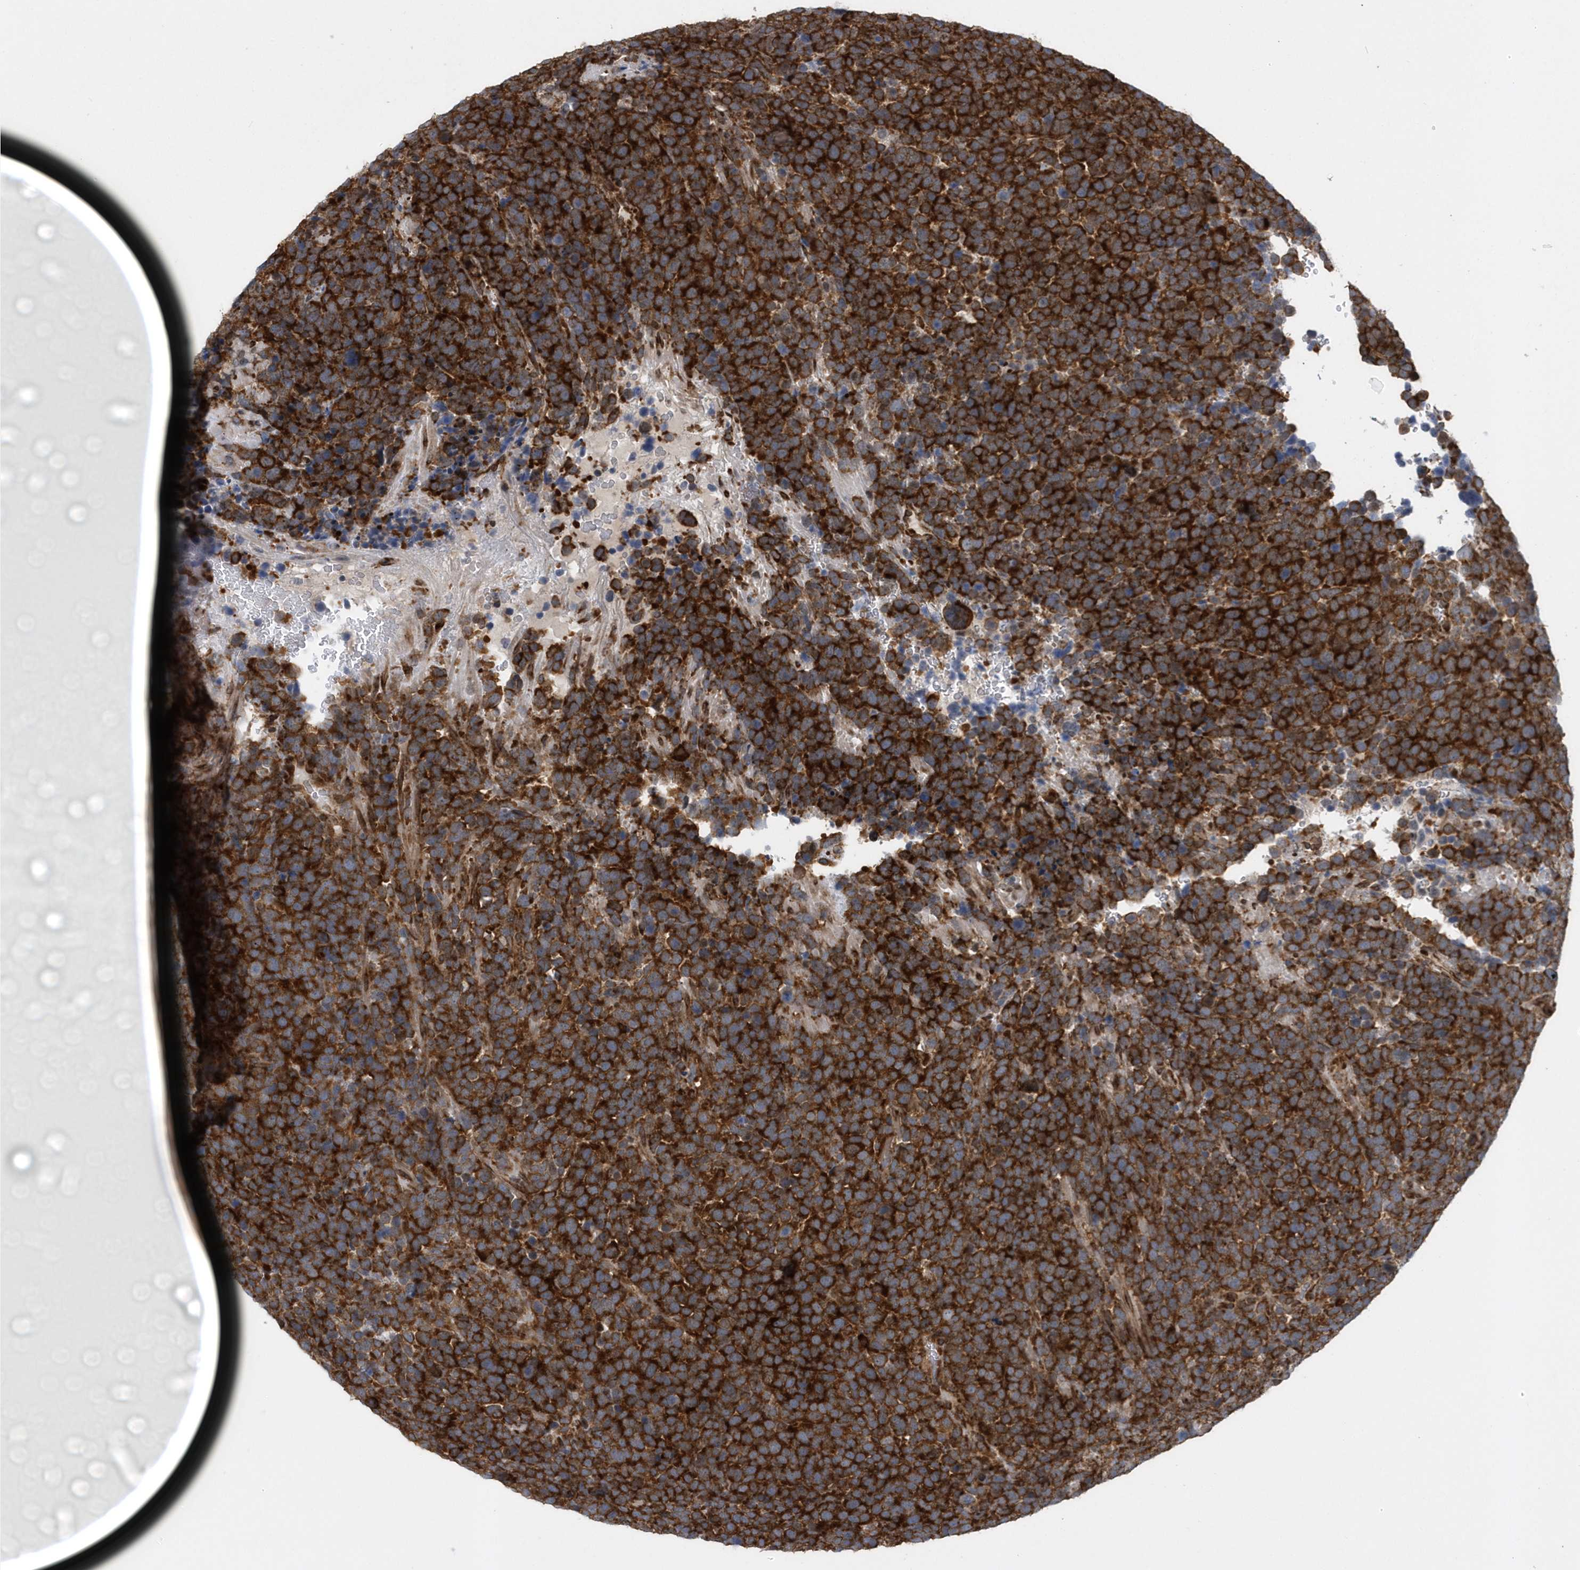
{"staining": {"intensity": "strong", "quantity": ">75%", "location": "cytoplasmic/membranous"}, "tissue": "urothelial cancer", "cell_type": "Tumor cells", "image_type": "cancer", "snomed": [{"axis": "morphology", "description": "Urothelial carcinoma, High grade"}, {"axis": "topography", "description": "Urinary bladder"}], "caption": "Urothelial carcinoma (high-grade) was stained to show a protein in brown. There is high levels of strong cytoplasmic/membranous staining in approximately >75% of tumor cells. The staining is performed using DAB (3,3'-diaminobenzidine) brown chromogen to label protein expression. The nuclei are counter-stained blue using hematoxylin.", "gene": "PHF1", "patient": {"sex": "female", "age": 82}}